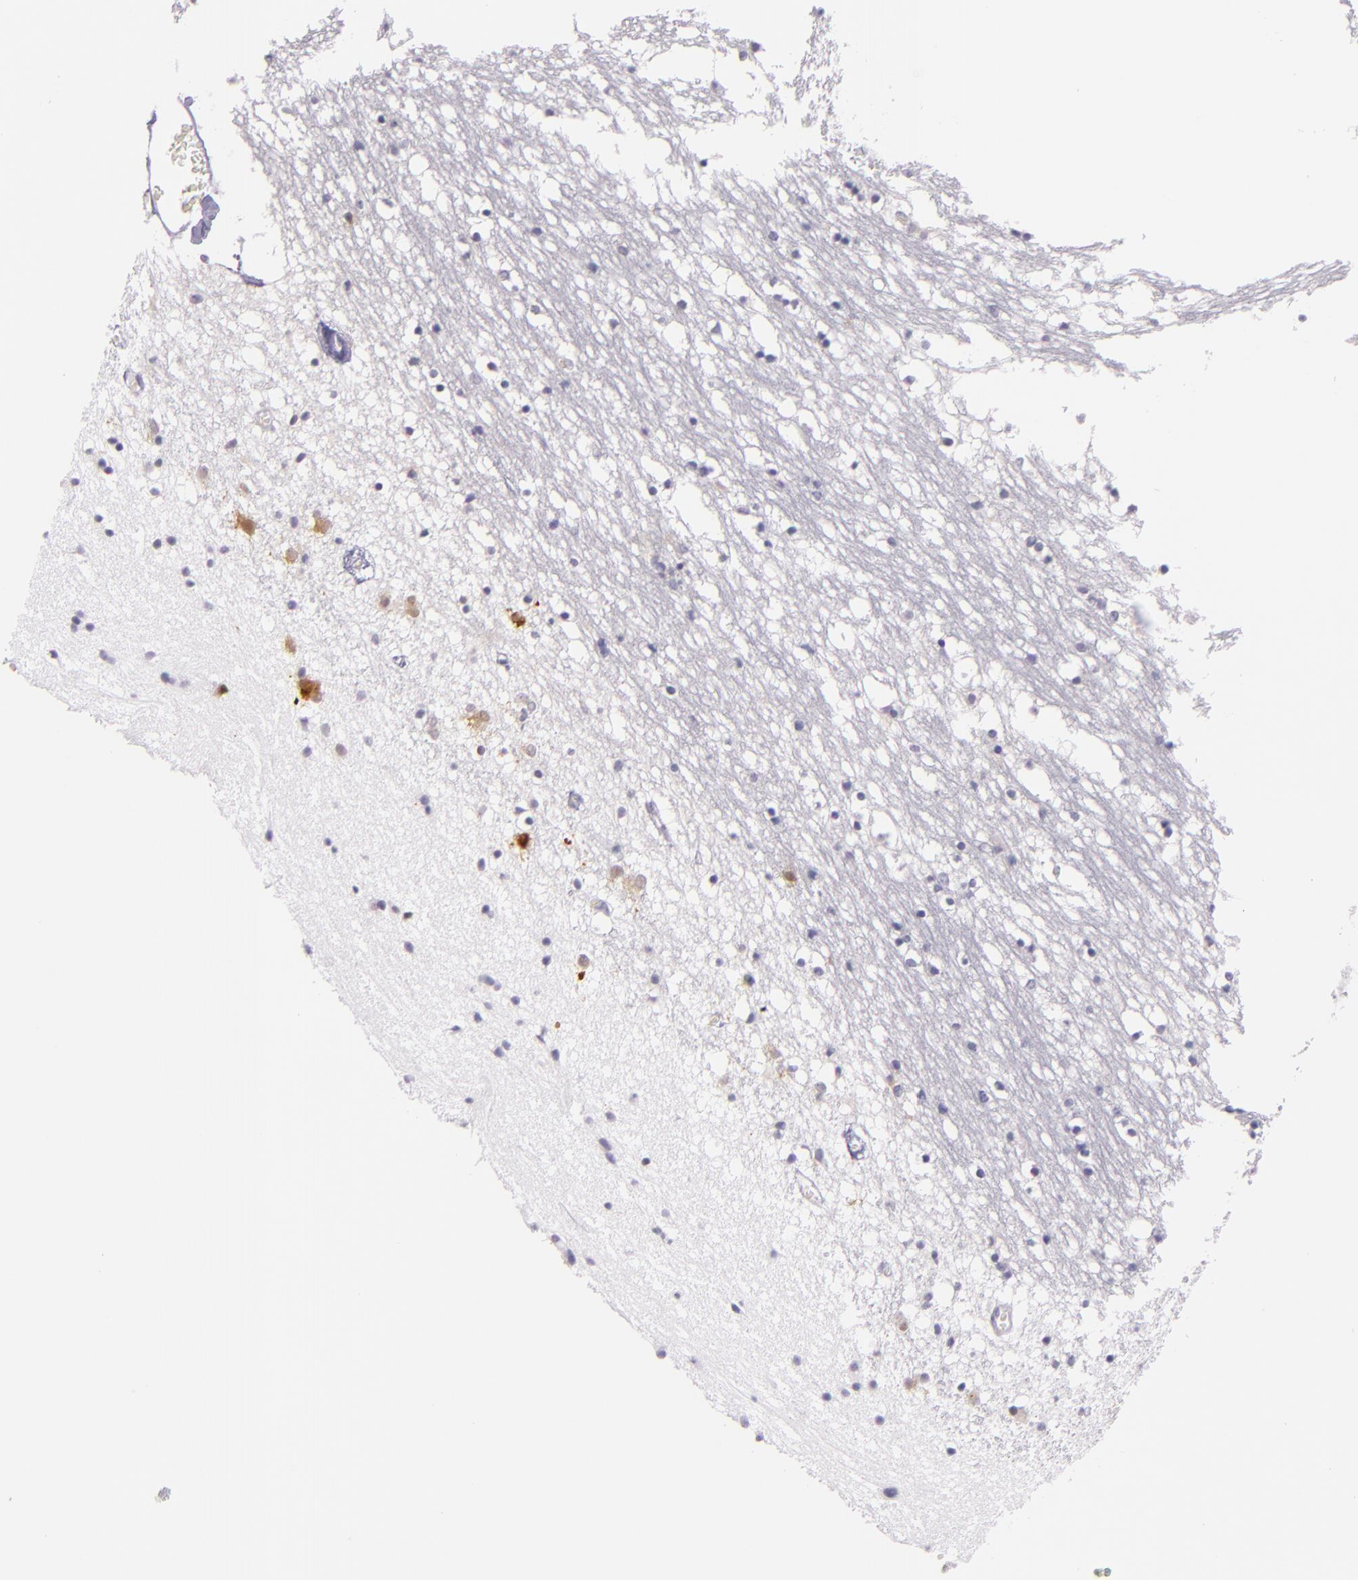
{"staining": {"intensity": "negative", "quantity": "none", "location": "none"}, "tissue": "caudate", "cell_type": "Glial cells", "image_type": "normal", "snomed": [{"axis": "morphology", "description": "Normal tissue, NOS"}, {"axis": "topography", "description": "Lateral ventricle wall"}], "caption": "An IHC image of unremarkable caudate is shown. There is no staining in glial cells of caudate.", "gene": "HSP90AA1", "patient": {"sex": "male", "age": 45}}